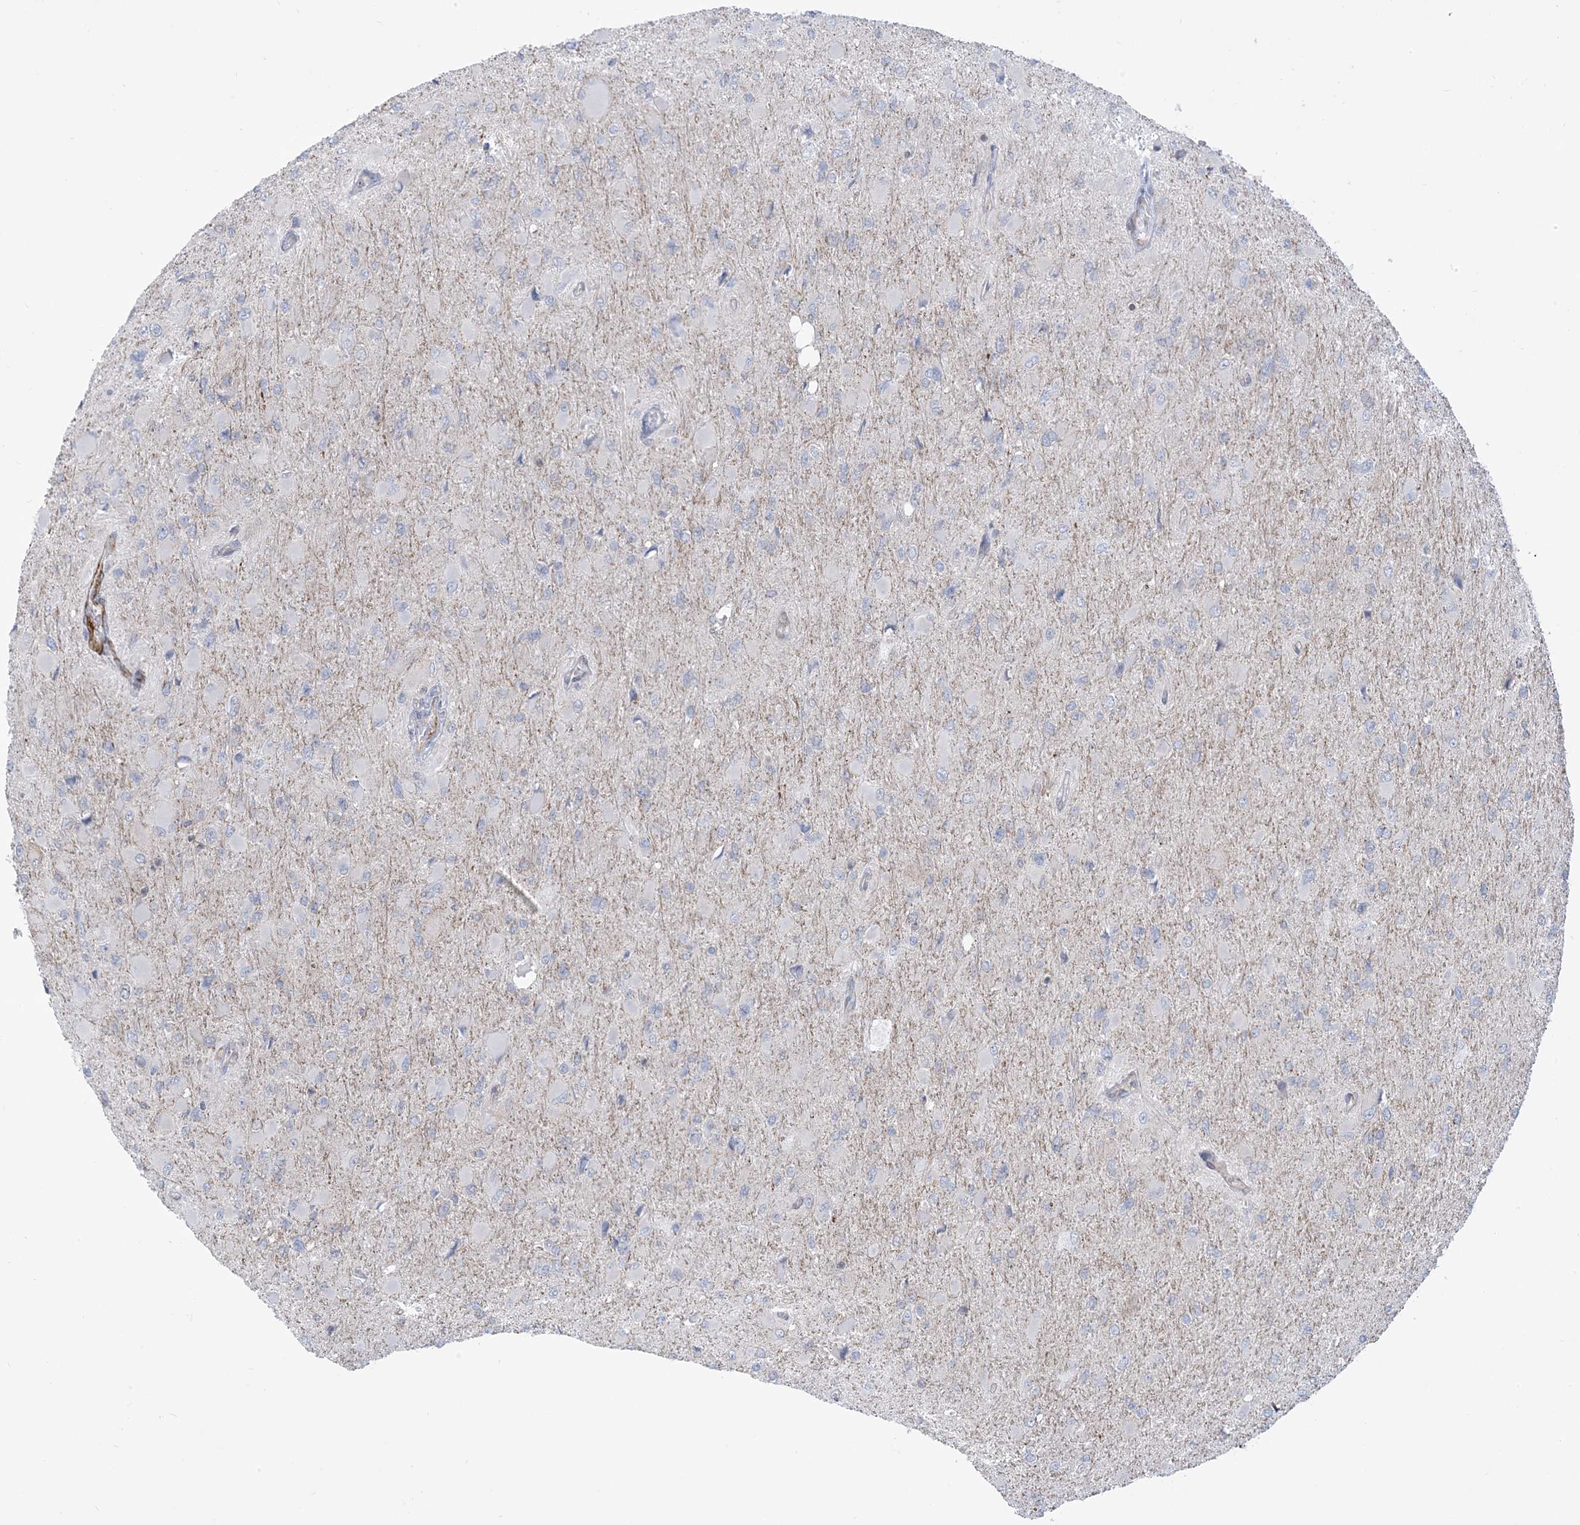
{"staining": {"intensity": "negative", "quantity": "none", "location": "none"}, "tissue": "glioma", "cell_type": "Tumor cells", "image_type": "cancer", "snomed": [{"axis": "morphology", "description": "Glioma, malignant, High grade"}, {"axis": "topography", "description": "Cerebral cortex"}], "caption": "Tumor cells are negative for brown protein staining in malignant high-grade glioma.", "gene": "CASP4", "patient": {"sex": "female", "age": 36}}